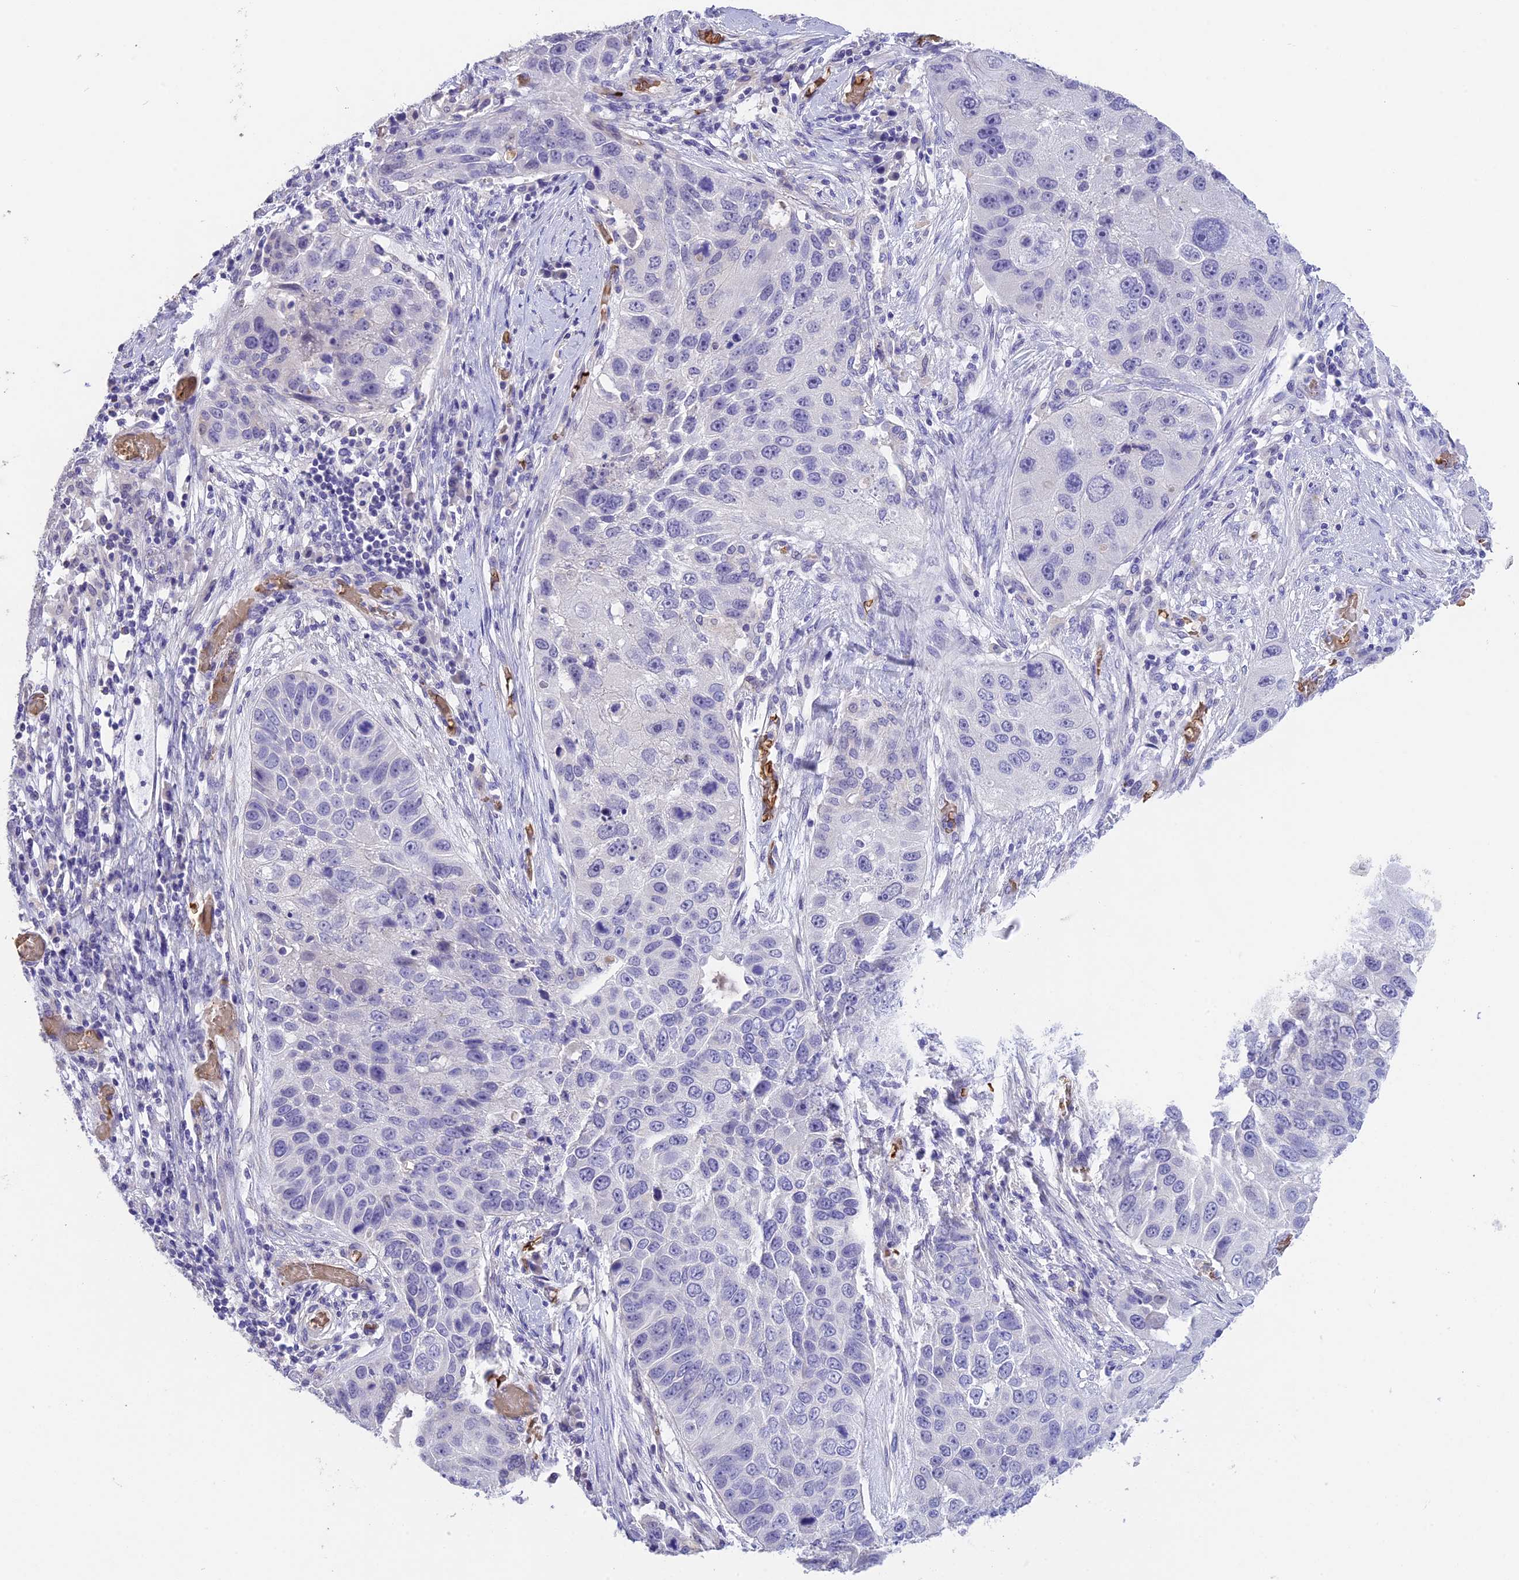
{"staining": {"intensity": "negative", "quantity": "none", "location": "none"}, "tissue": "lung cancer", "cell_type": "Tumor cells", "image_type": "cancer", "snomed": [{"axis": "morphology", "description": "Adenocarcinoma, NOS"}, {"axis": "topography", "description": "Lung"}], "caption": "Lung cancer (adenocarcinoma) was stained to show a protein in brown. There is no significant positivity in tumor cells. (Stains: DAB immunohistochemistry (IHC) with hematoxylin counter stain, Microscopy: brightfield microscopy at high magnification).", "gene": "TNNC2", "patient": {"sex": "male", "age": 64}}